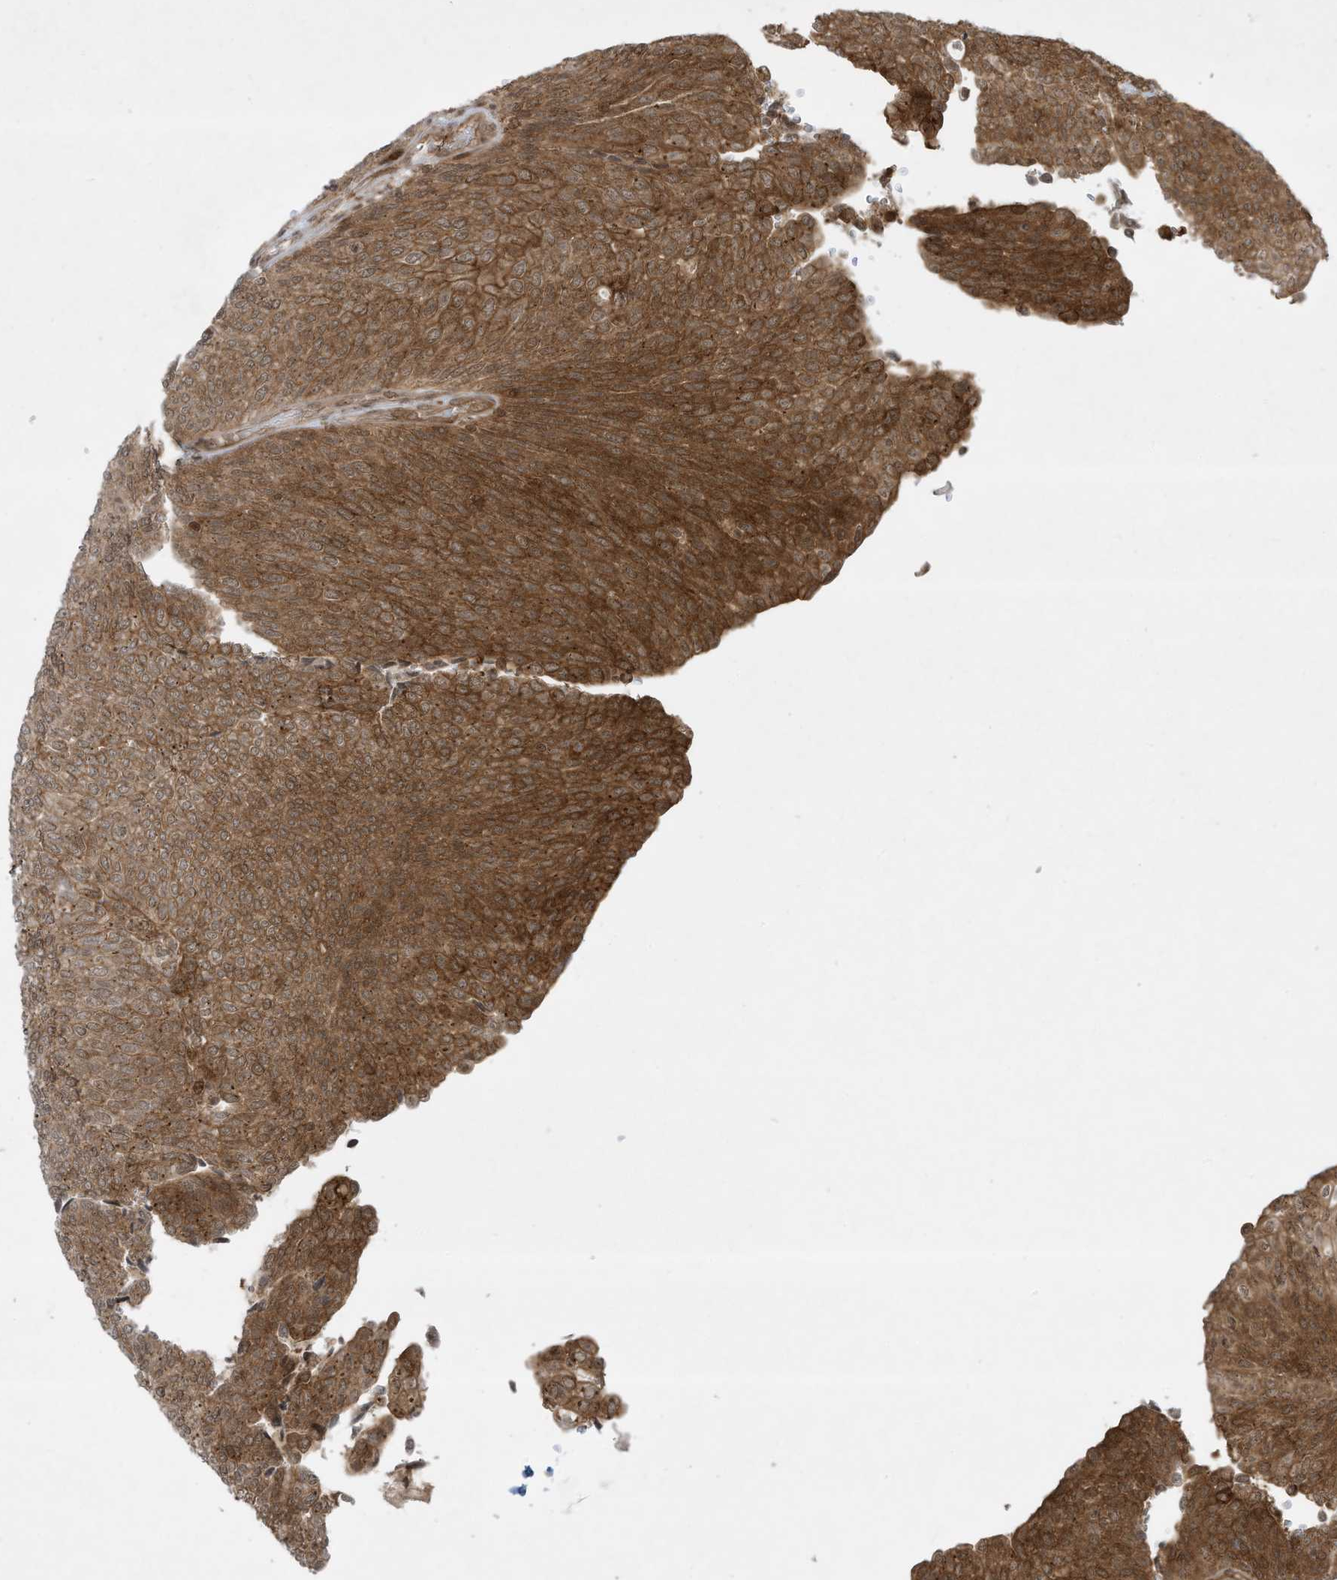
{"staining": {"intensity": "moderate", "quantity": ">75%", "location": "cytoplasmic/membranous"}, "tissue": "urothelial cancer", "cell_type": "Tumor cells", "image_type": "cancer", "snomed": [{"axis": "morphology", "description": "Urothelial carcinoma, Low grade"}, {"axis": "topography", "description": "Urinary bladder"}], "caption": "Protein staining displays moderate cytoplasmic/membranous positivity in approximately >75% of tumor cells in urothelial carcinoma (low-grade).", "gene": "CERT1", "patient": {"sex": "female", "age": 79}}